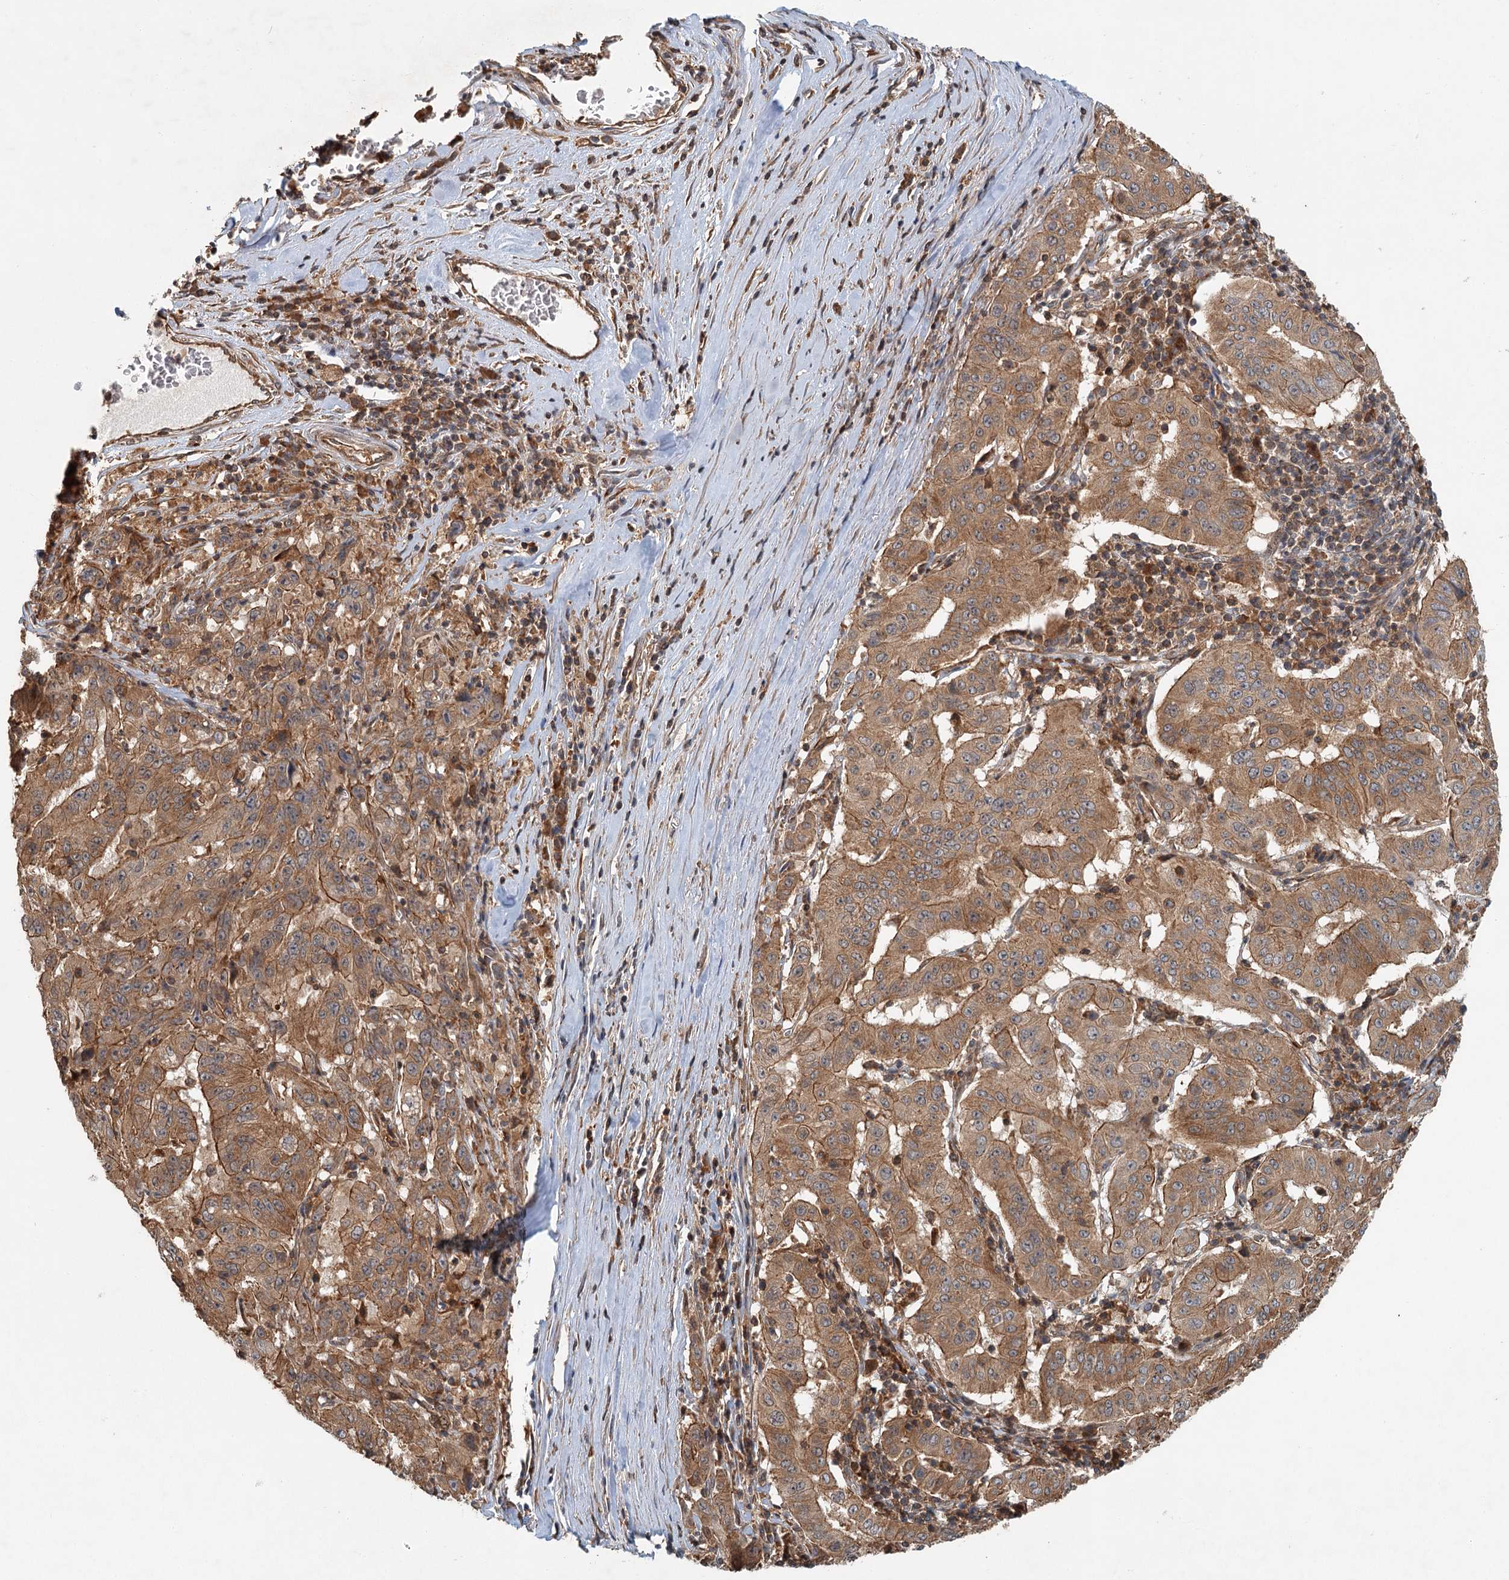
{"staining": {"intensity": "moderate", "quantity": ">75%", "location": "cytoplasmic/membranous"}, "tissue": "pancreatic cancer", "cell_type": "Tumor cells", "image_type": "cancer", "snomed": [{"axis": "morphology", "description": "Adenocarcinoma, NOS"}, {"axis": "topography", "description": "Pancreas"}], "caption": "This histopathology image reveals IHC staining of adenocarcinoma (pancreatic), with medium moderate cytoplasmic/membranous staining in approximately >75% of tumor cells.", "gene": "ZNF527", "patient": {"sex": "male", "age": 63}}